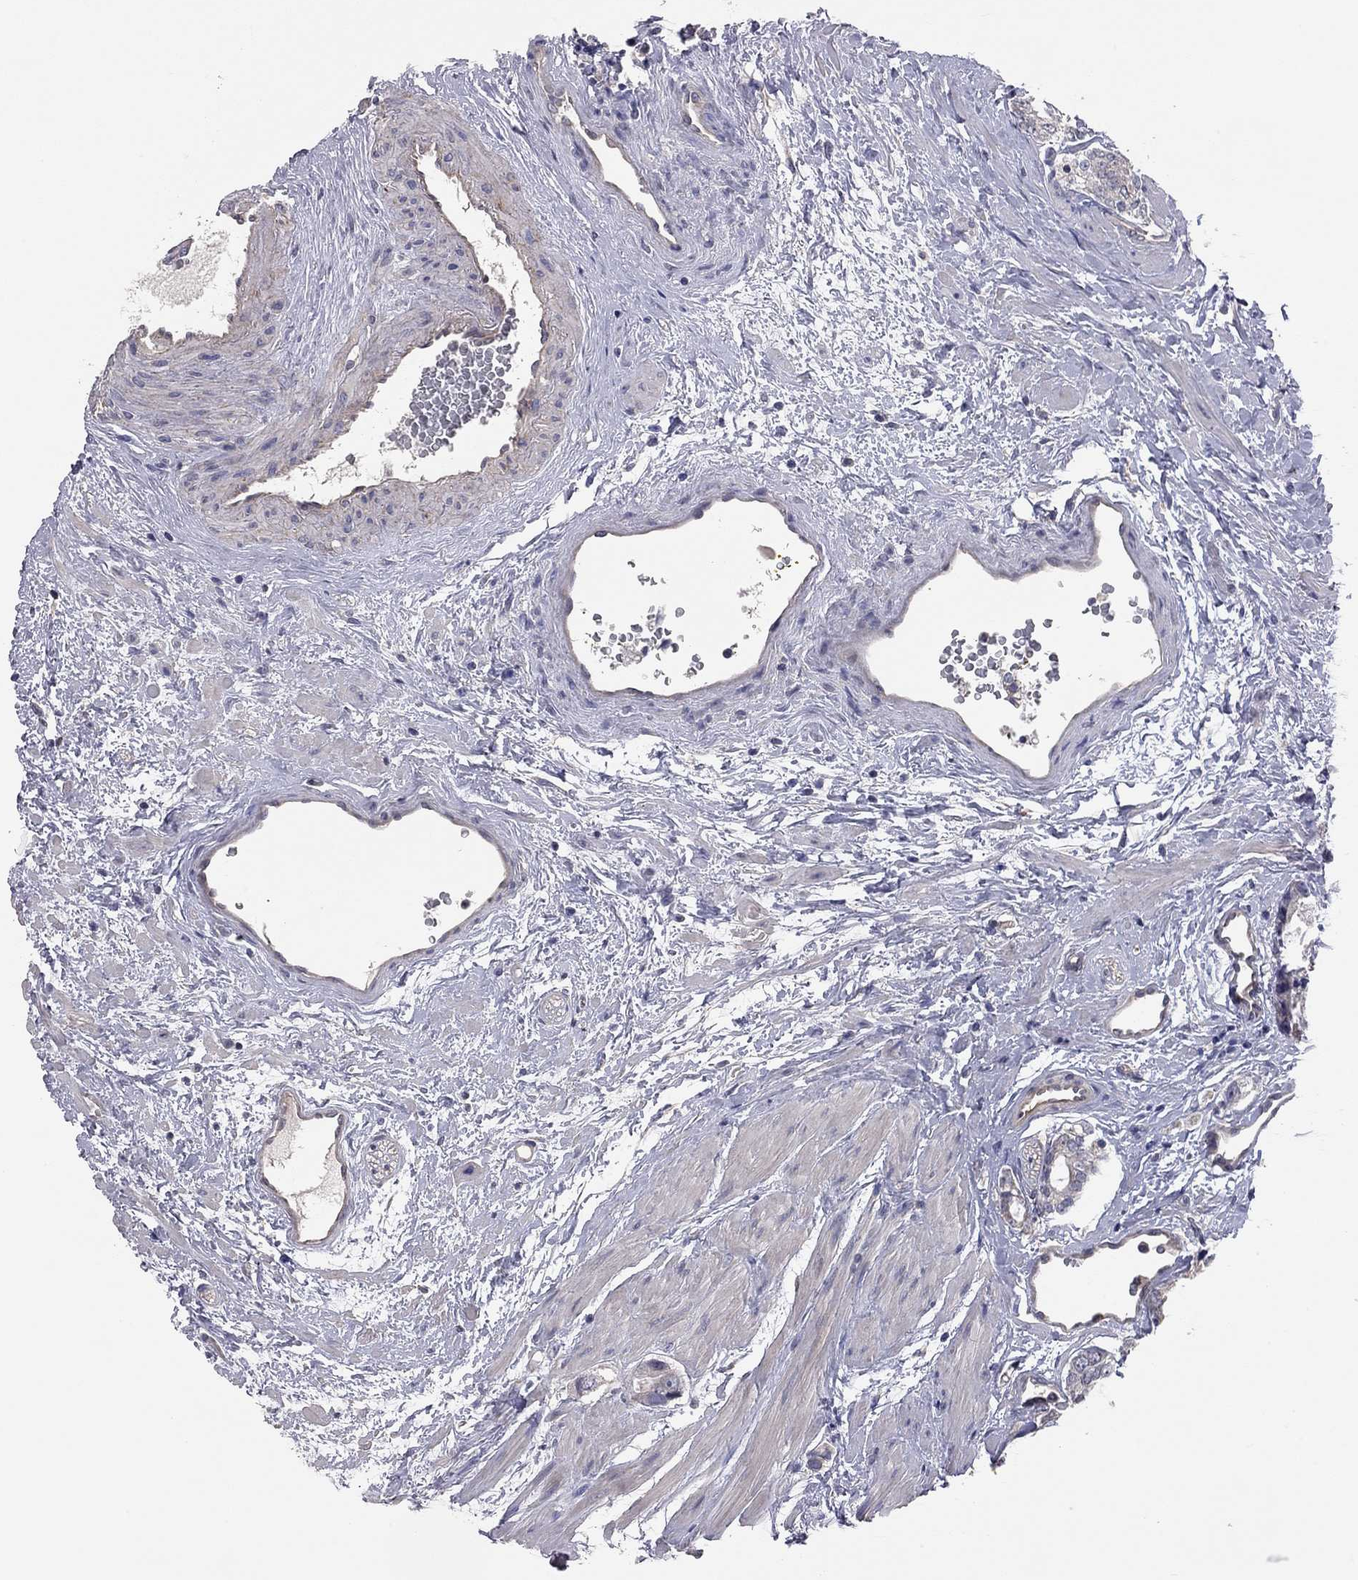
{"staining": {"intensity": "negative", "quantity": "none", "location": "none"}, "tissue": "prostate cancer", "cell_type": "Tumor cells", "image_type": "cancer", "snomed": [{"axis": "morphology", "description": "Adenocarcinoma, NOS"}, {"axis": "topography", "description": "Prostate"}], "caption": "The histopathology image reveals no significant positivity in tumor cells of prostate adenocarcinoma. Nuclei are stained in blue.", "gene": "KCNB1", "patient": {"sex": "male", "age": 66}}